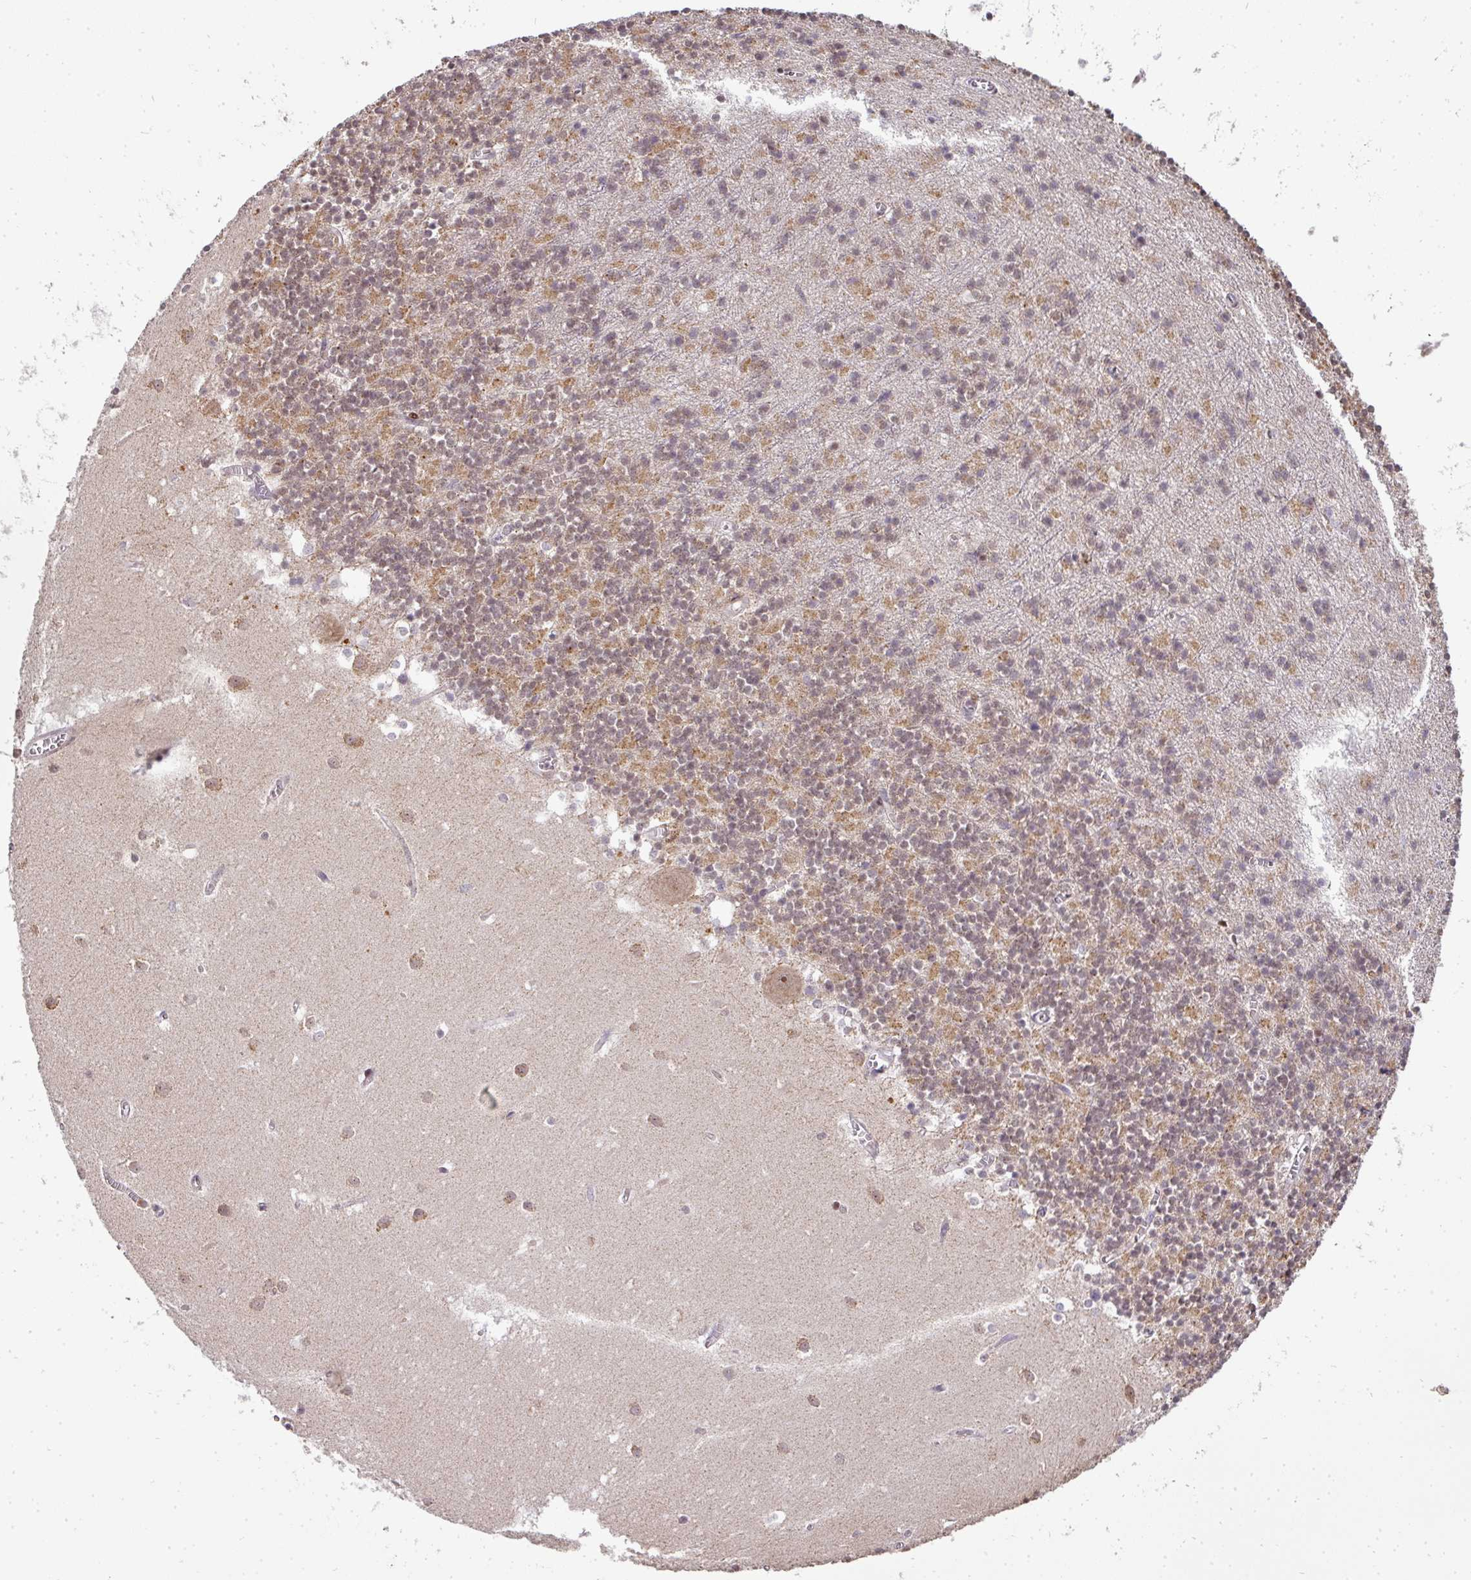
{"staining": {"intensity": "moderate", "quantity": "25%-75%", "location": "cytoplasmic/membranous"}, "tissue": "cerebellum", "cell_type": "Cells in granular layer", "image_type": "normal", "snomed": [{"axis": "morphology", "description": "Normal tissue, NOS"}, {"axis": "topography", "description": "Cerebellum"}], "caption": "IHC photomicrograph of benign human cerebellum stained for a protein (brown), which exhibits medium levels of moderate cytoplasmic/membranous expression in about 25%-75% of cells in granular layer.", "gene": "MAZ", "patient": {"sex": "male", "age": 54}}